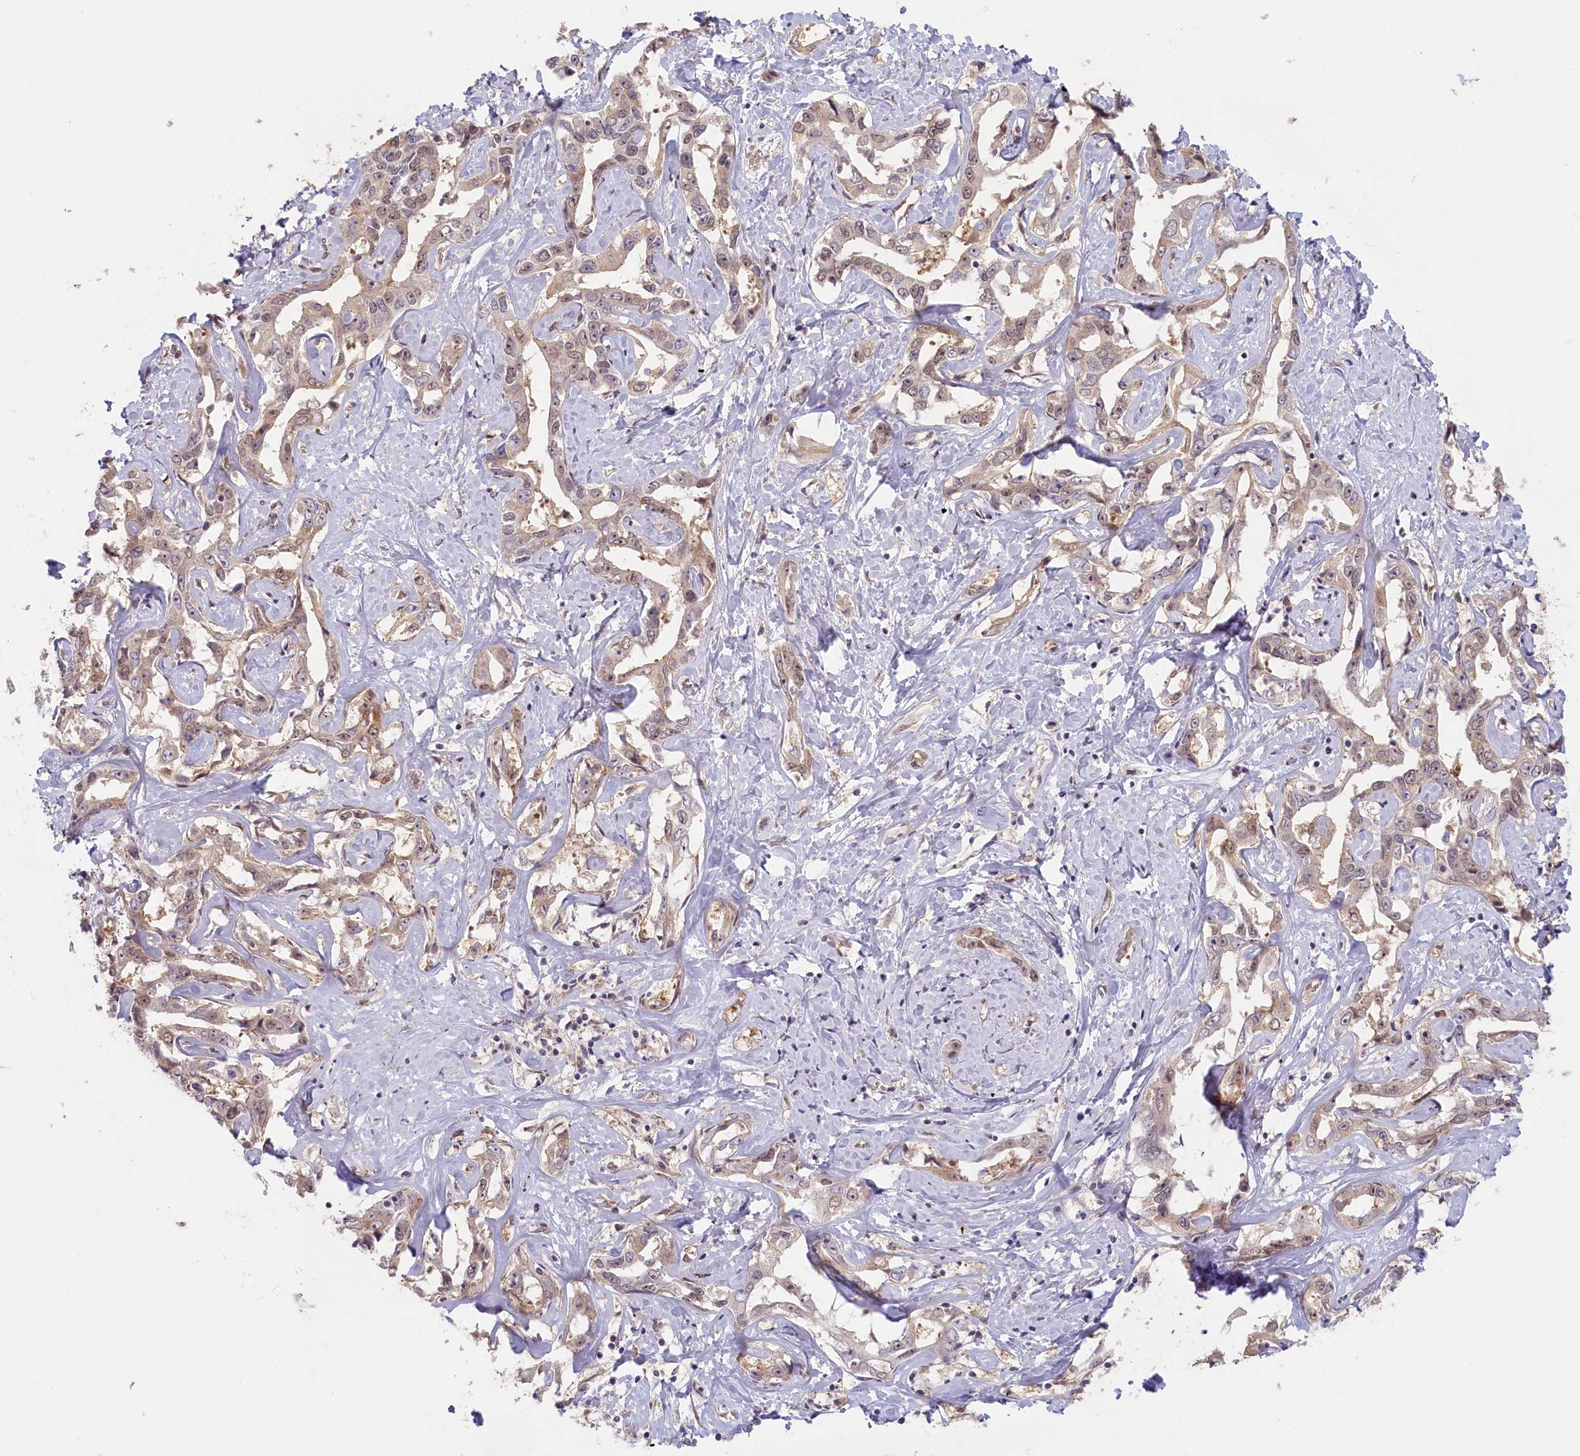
{"staining": {"intensity": "weak", "quantity": "25%-75%", "location": "nuclear"}, "tissue": "liver cancer", "cell_type": "Tumor cells", "image_type": "cancer", "snomed": [{"axis": "morphology", "description": "Cholangiocarcinoma"}, {"axis": "topography", "description": "Liver"}], "caption": "Cholangiocarcinoma (liver) stained for a protein shows weak nuclear positivity in tumor cells. Immunohistochemistry (ihc) stains the protein of interest in brown and the nuclei are stained blue.", "gene": "C19orf44", "patient": {"sex": "male", "age": 59}}